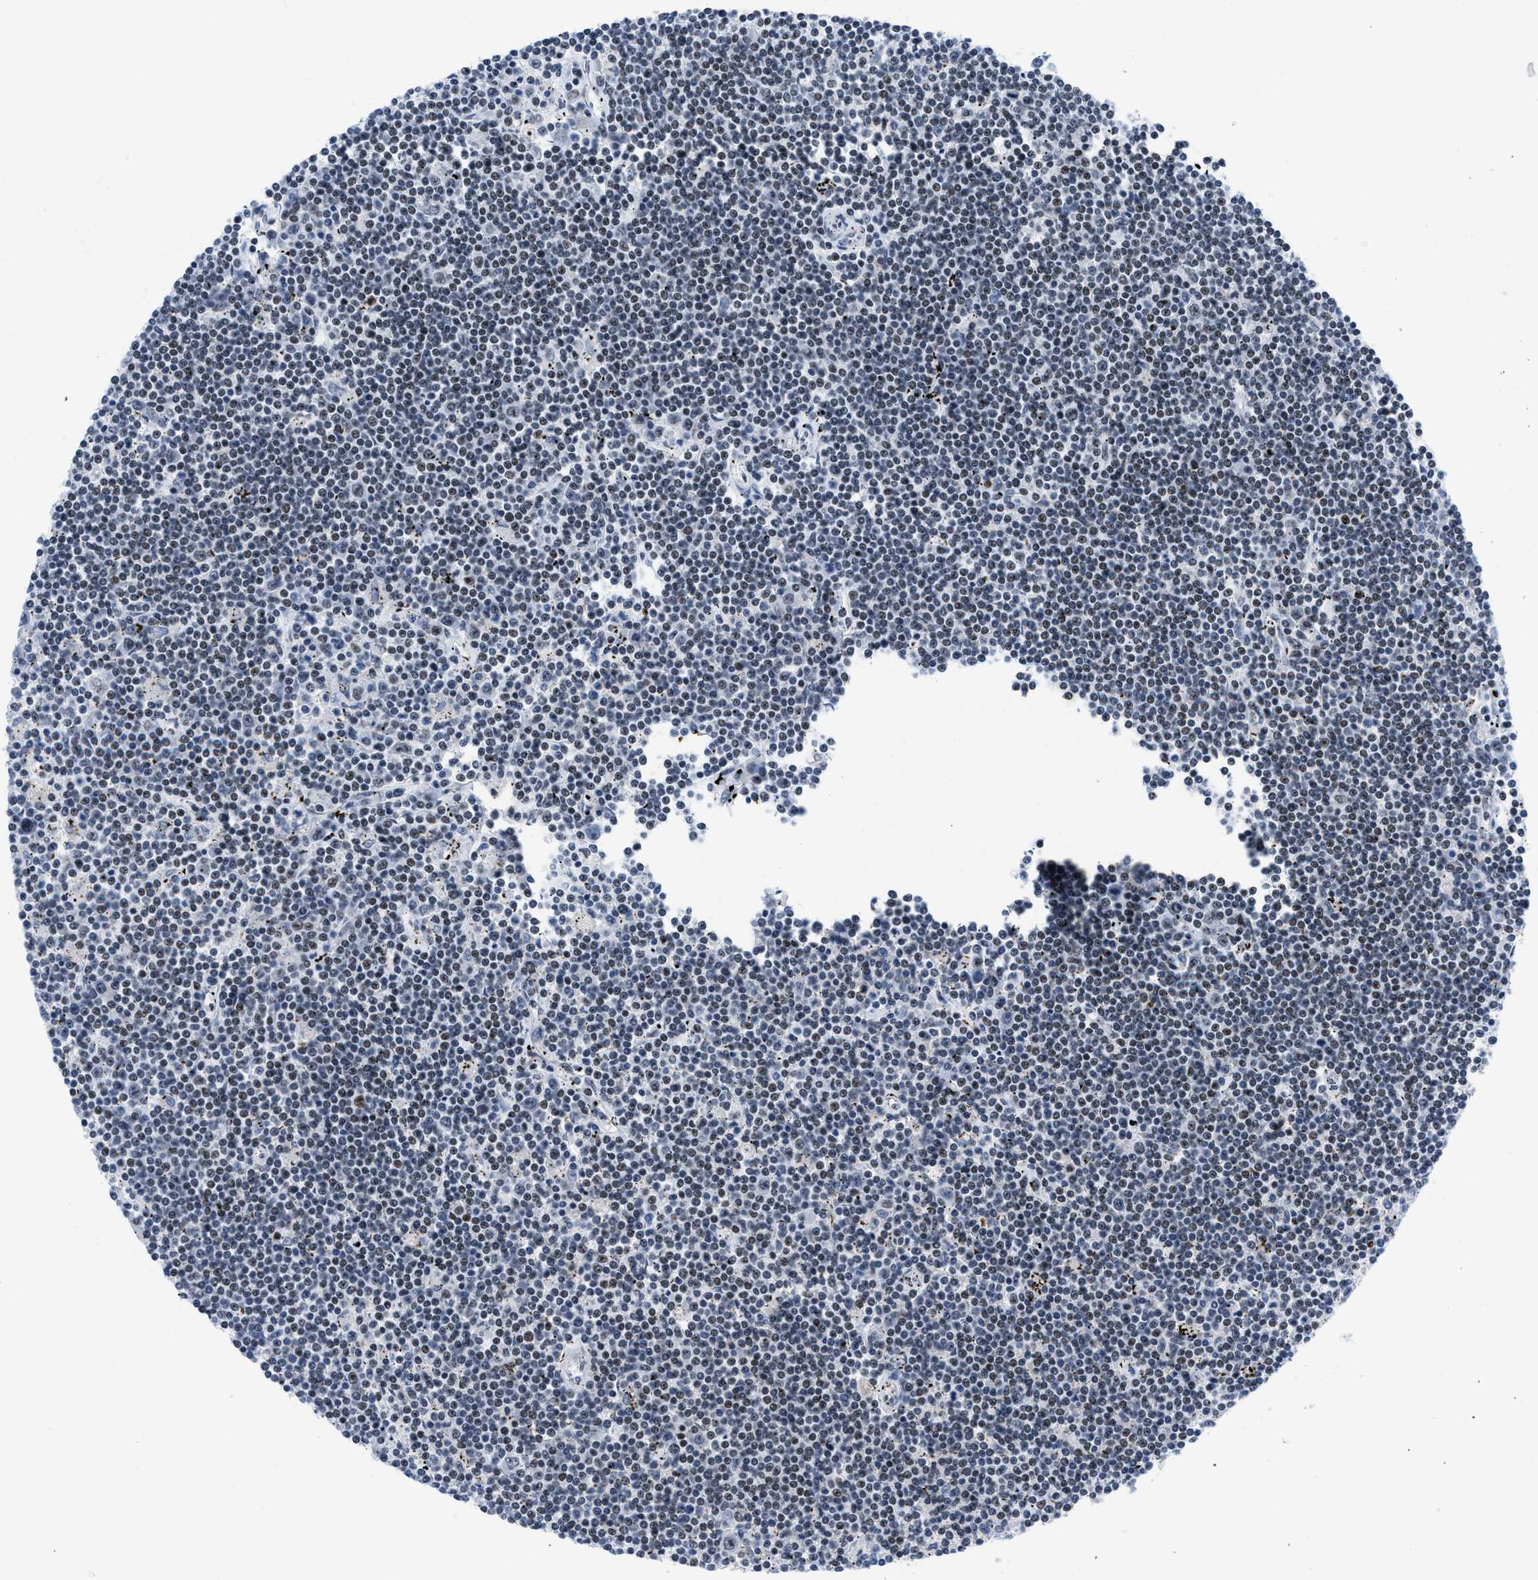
{"staining": {"intensity": "weak", "quantity": "<25%", "location": "nuclear"}, "tissue": "lymphoma", "cell_type": "Tumor cells", "image_type": "cancer", "snomed": [{"axis": "morphology", "description": "Malignant lymphoma, non-Hodgkin's type, Low grade"}, {"axis": "topography", "description": "Spleen"}], "caption": "DAB immunohistochemical staining of human low-grade malignant lymphoma, non-Hodgkin's type displays no significant expression in tumor cells.", "gene": "TERF2IP", "patient": {"sex": "male", "age": 76}}